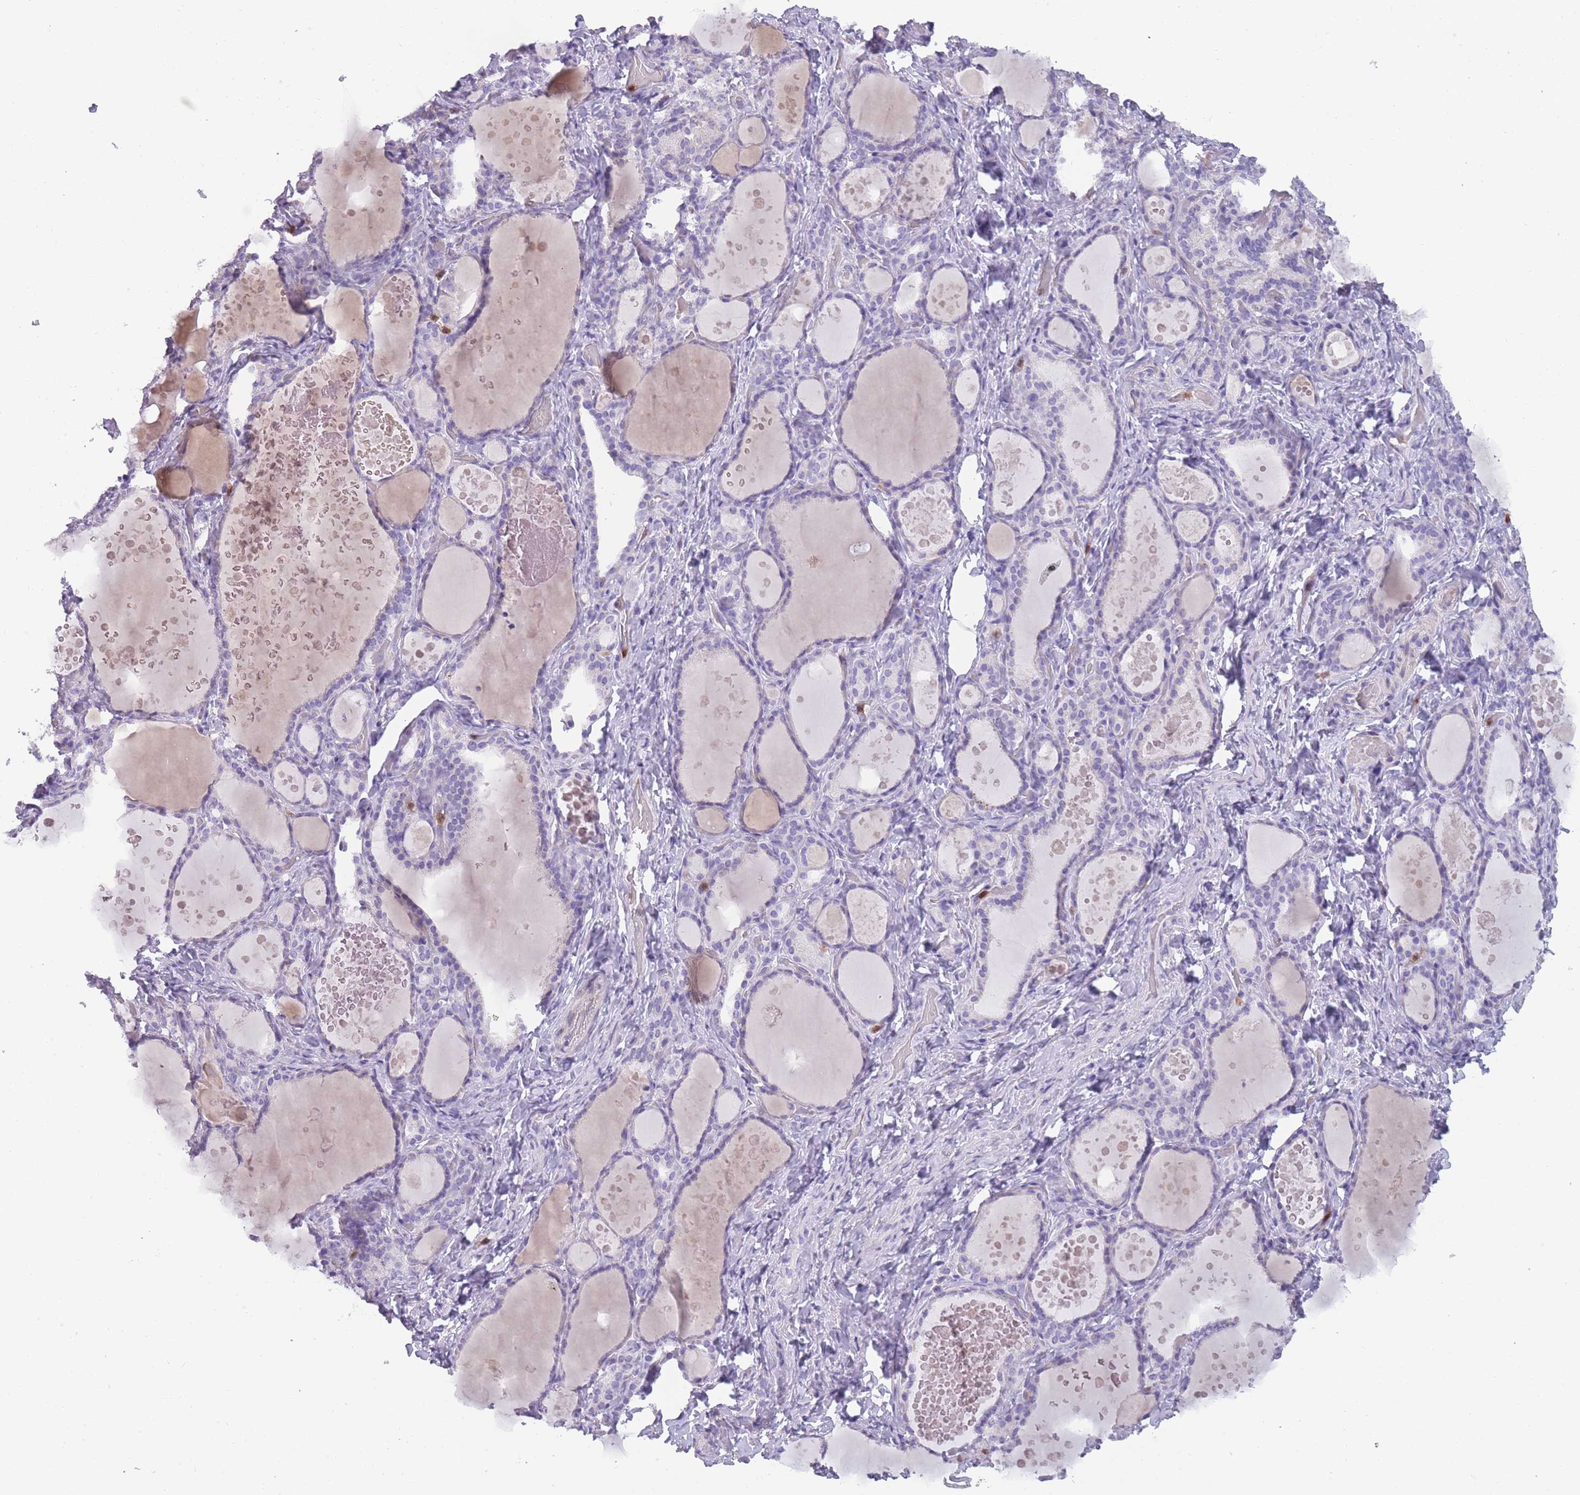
{"staining": {"intensity": "negative", "quantity": "none", "location": "none"}, "tissue": "thyroid gland", "cell_type": "Glandular cells", "image_type": "normal", "snomed": [{"axis": "morphology", "description": "Normal tissue, NOS"}, {"axis": "topography", "description": "Thyroid gland"}], "caption": "Image shows no protein expression in glandular cells of unremarkable thyroid gland. (Brightfield microscopy of DAB immunohistochemistry at high magnification).", "gene": "CR1L", "patient": {"sex": "female", "age": 46}}